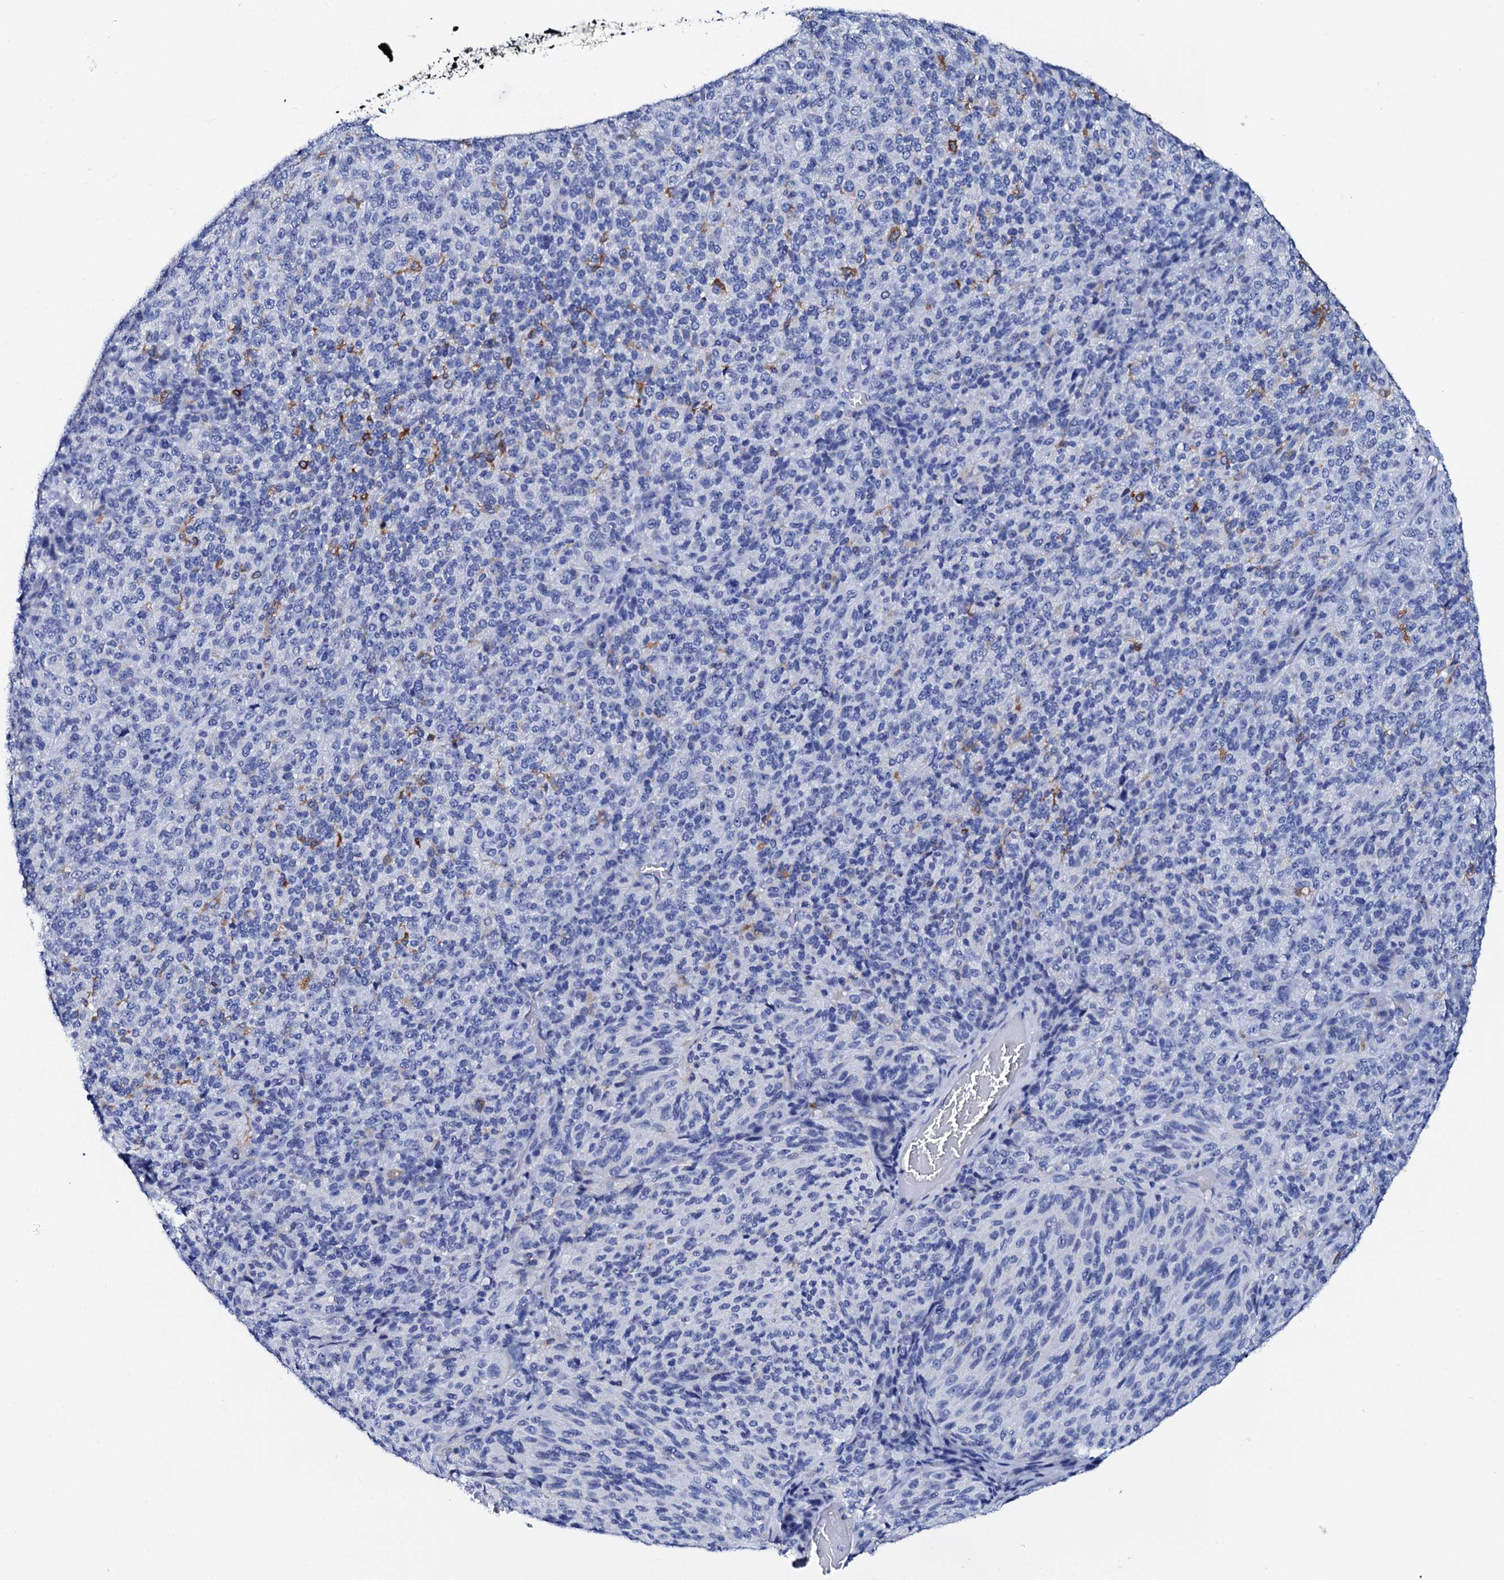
{"staining": {"intensity": "negative", "quantity": "none", "location": "none"}, "tissue": "melanoma", "cell_type": "Tumor cells", "image_type": "cancer", "snomed": [{"axis": "morphology", "description": "Malignant melanoma, Metastatic site"}, {"axis": "topography", "description": "Brain"}], "caption": "High magnification brightfield microscopy of melanoma stained with DAB (3,3'-diaminobenzidine) (brown) and counterstained with hematoxylin (blue): tumor cells show no significant positivity.", "gene": "GLB1L3", "patient": {"sex": "female", "age": 56}}